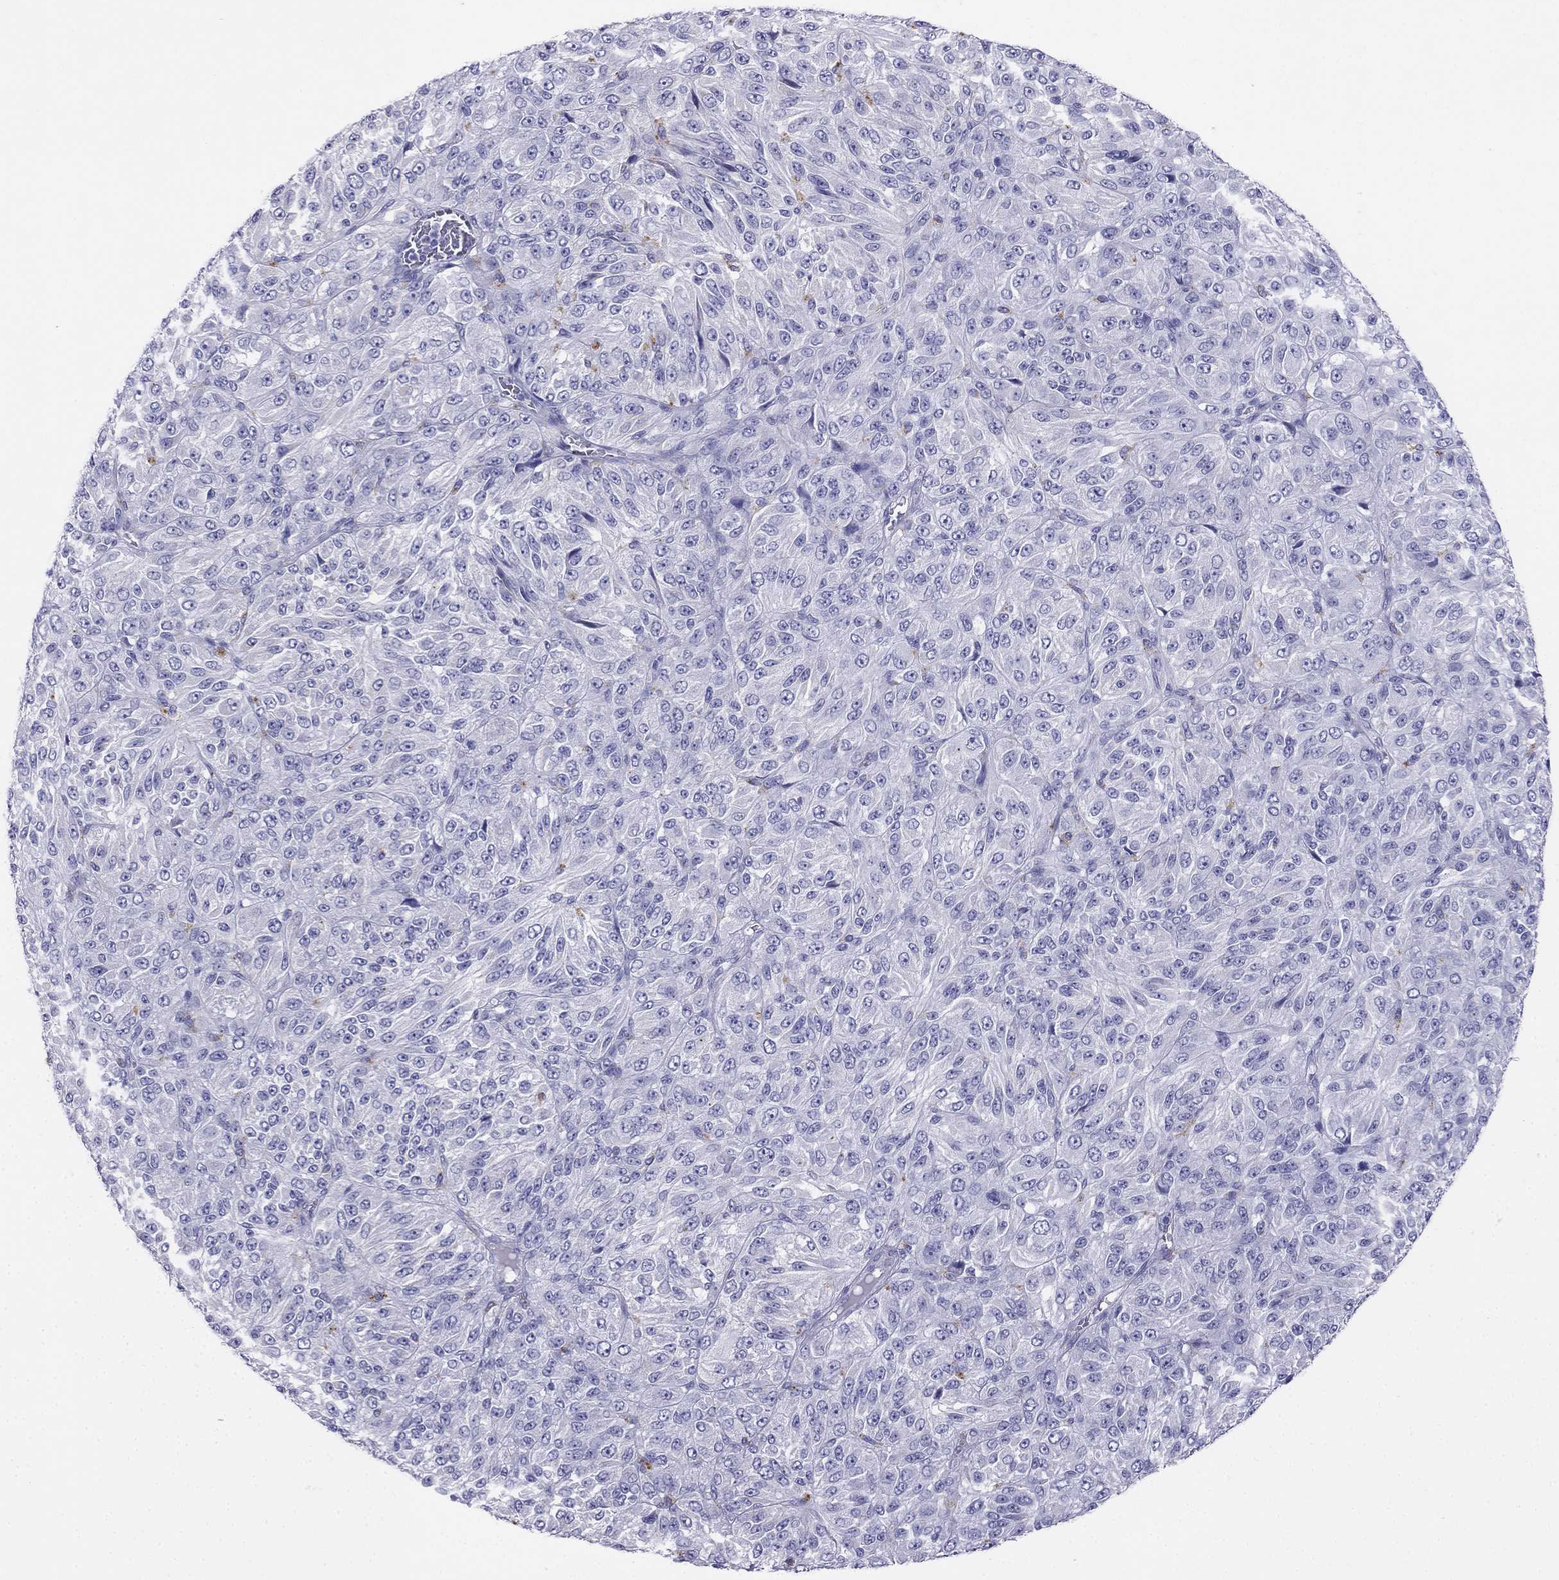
{"staining": {"intensity": "negative", "quantity": "none", "location": "none"}, "tissue": "melanoma", "cell_type": "Tumor cells", "image_type": "cancer", "snomed": [{"axis": "morphology", "description": "Malignant melanoma, Metastatic site"}, {"axis": "topography", "description": "Brain"}], "caption": "Immunohistochemical staining of human malignant melanoma (metastatic site) exhibits no significant expression in tumor cells.", "gene": "ALOXE3", "patient": {"sex": "female", "age": 56}}